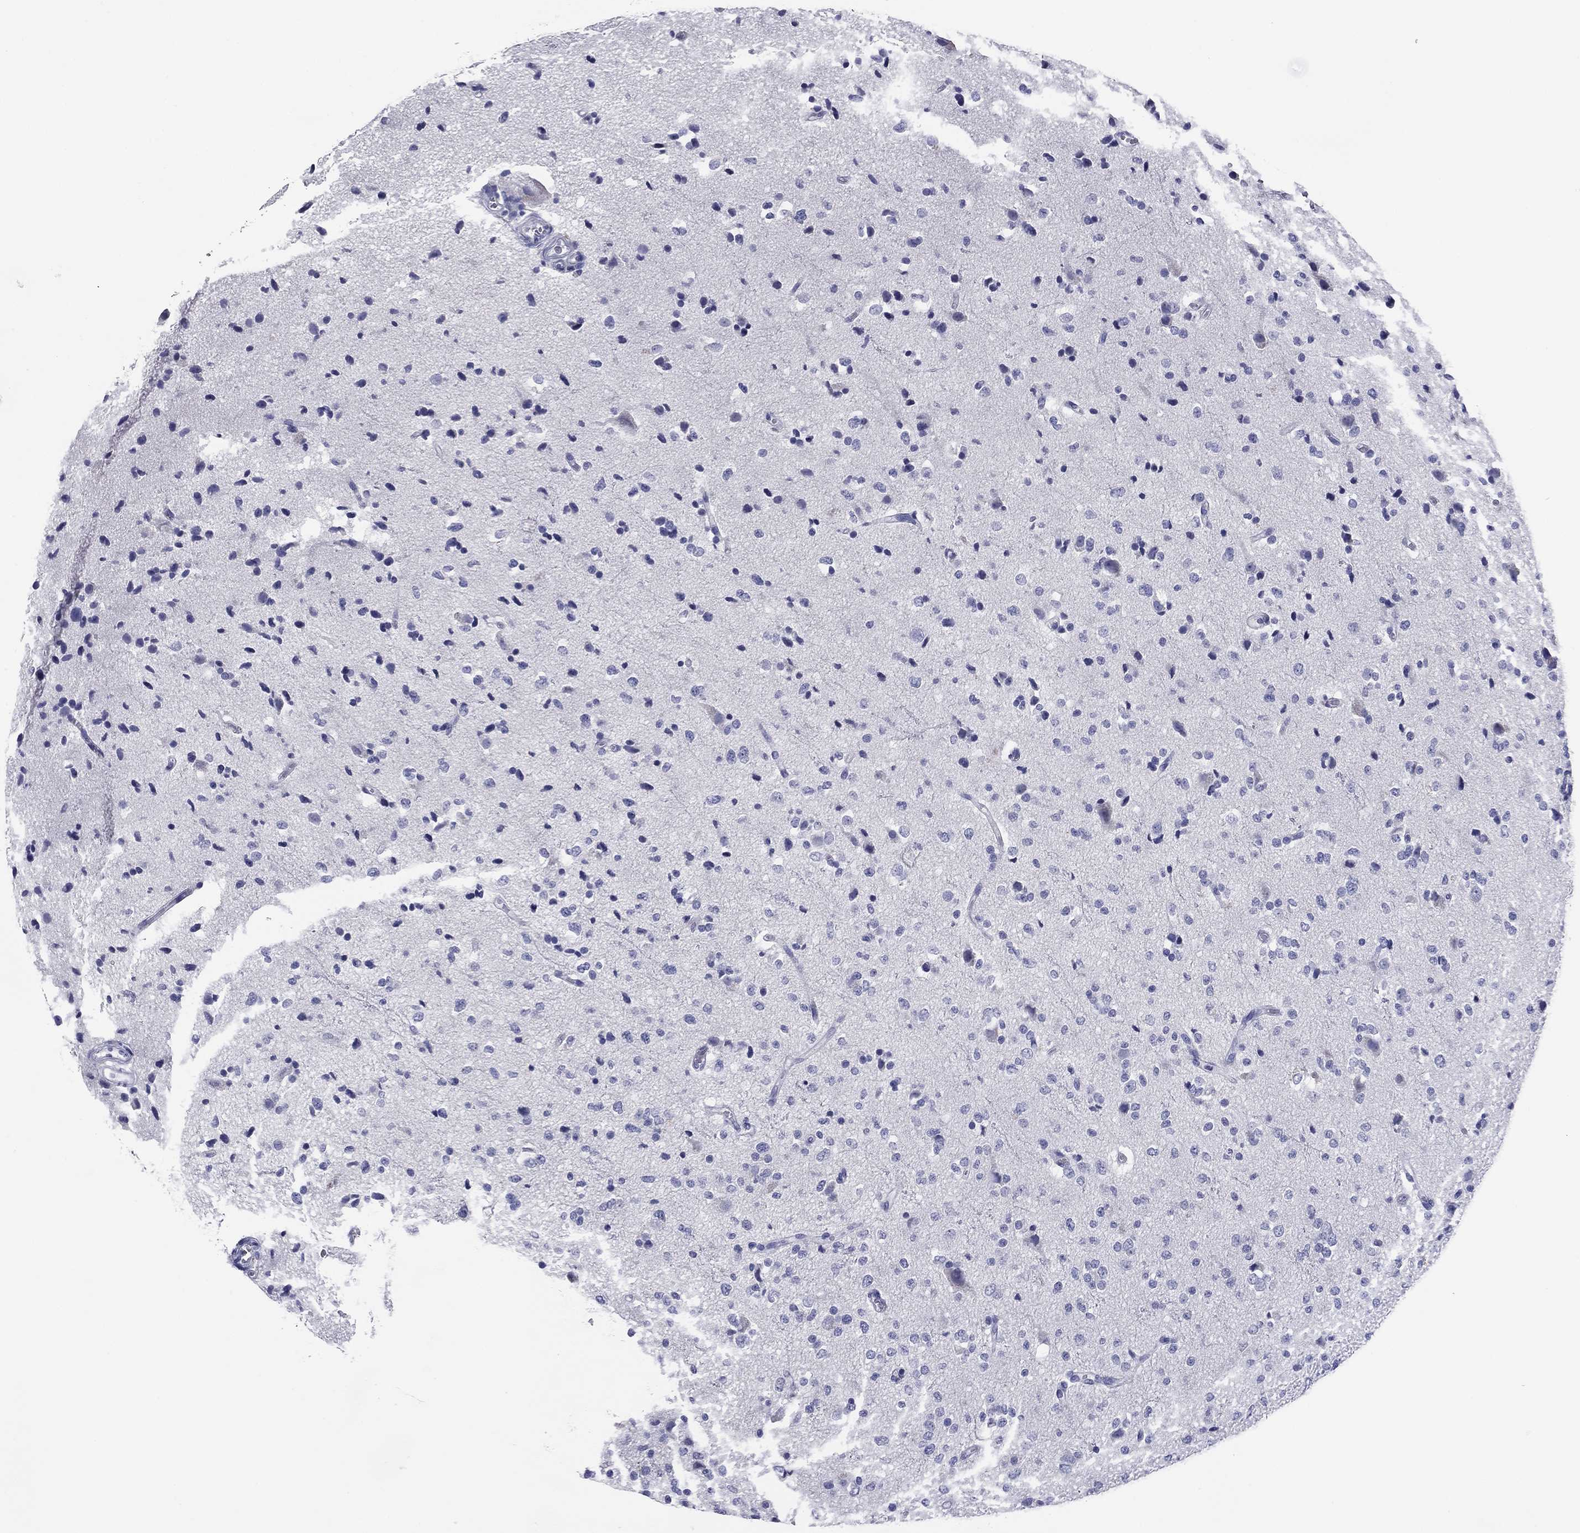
{"staining": {"intensity": "negative", "quantity": "none", "location": "none"}, "tissue": "glioma", "cell_type": "Tumor cells", "image_type": "cancer", "snomed": [{"axis": "morphology", "description": "Glioma, malignant, Low grade"}, {"axis": "topography", "description": "Brain"}], "caption": "Immunohistochemistry (IHC) of human glioma exhibits no positivity in tumor cells. Nuclei are stained in blue.", "gene": "ABCC2", "patient": {"sex": "male", "age": 41}}